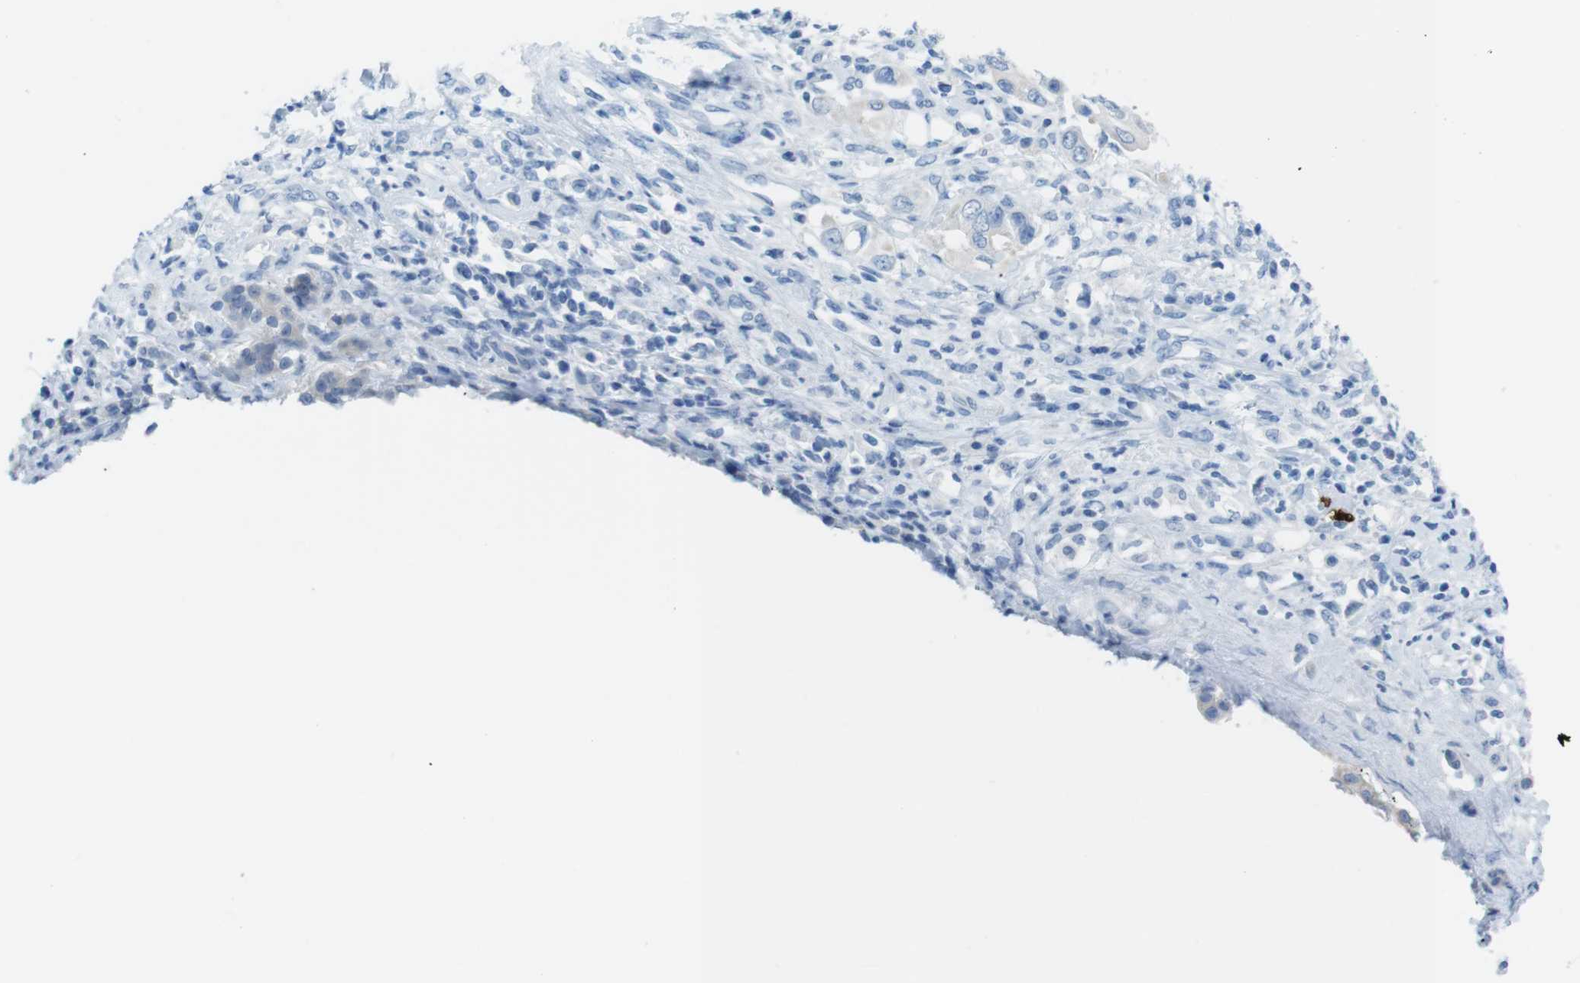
{"staining": {"intensity": "negative", "quantity": "none", "location": "none"}, "tissue": "pancreatic cancer", "cell_type": "Tumor cells", "image_type": "cancer", "snomed": [{"axis": "morphology", "description": "Adenocarcinoma, NOS"}, {"axis": "topography", "description": "Pancreas"}], "caption": "IHC histopathology image of pancreatic cancer stained for a protein (brown), which shows no staining in tumor cells. (Immunohistochemistry, brightfield microscopy, high magnification).", "gene": "GAP43", "patient": {"sex": "female", "age": 56}}